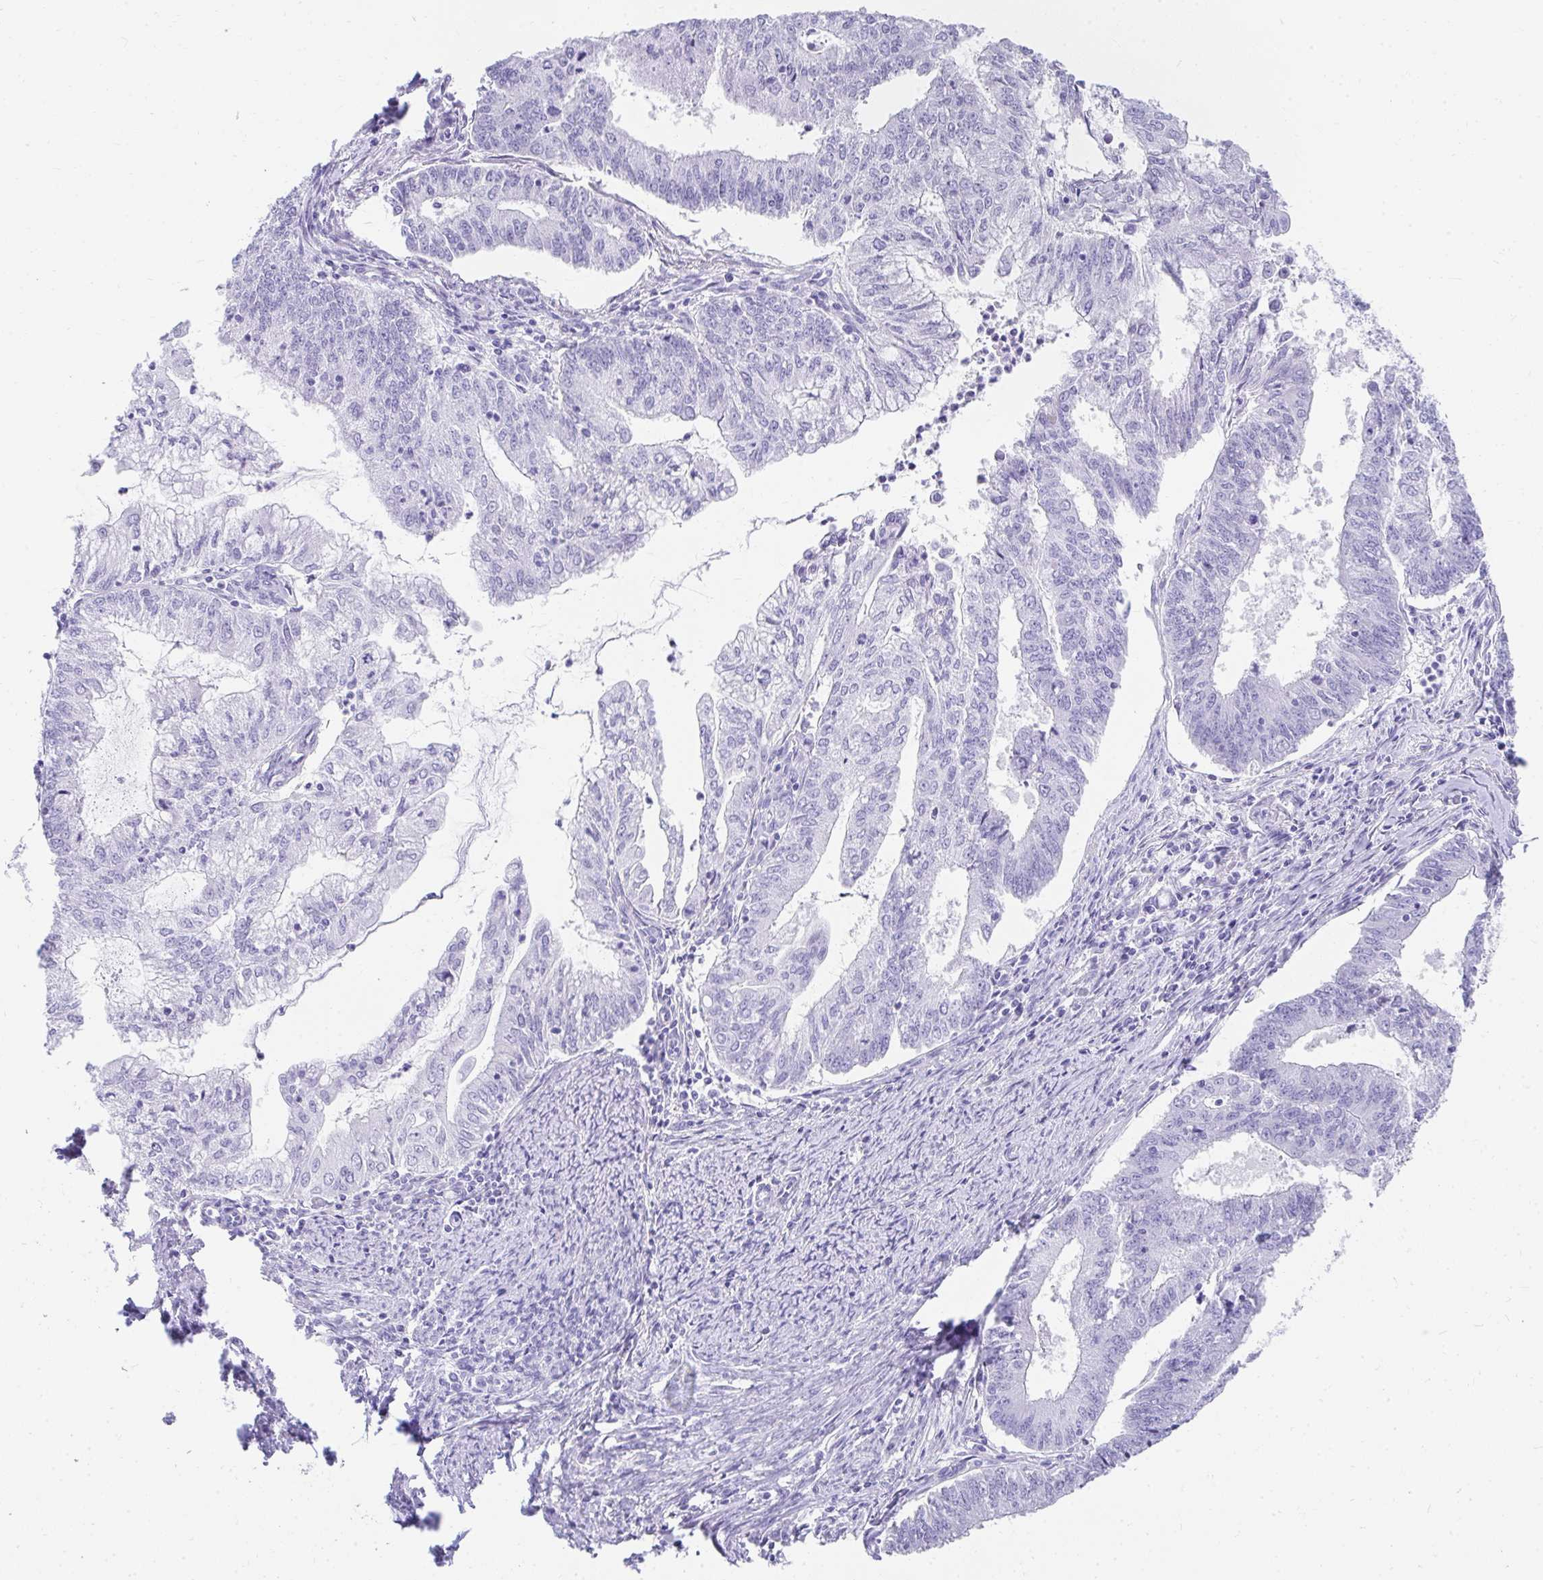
{"staining": {"intensity": "negative", "quantity": "none", "location": "none"}, "tissue": "endometrial cancer", "cell_type": "Tumor cells", "image_type": "cancer", "snomed": [{"axis": "morphology", "description": "Adenocarcinoma, NOS"}, {"axis": "topography", "description": "Endometrium"}], "caption": "The histopathology image reveals no significant positivity in tumor cells of endometrial cancer. (Brightfield microscopy of DAB (3,3'-diaminobenzidine) immunohistochemistry at high magnification).", "gene": "TNNT1", "patient": {"sex": "female", "age": 61}}